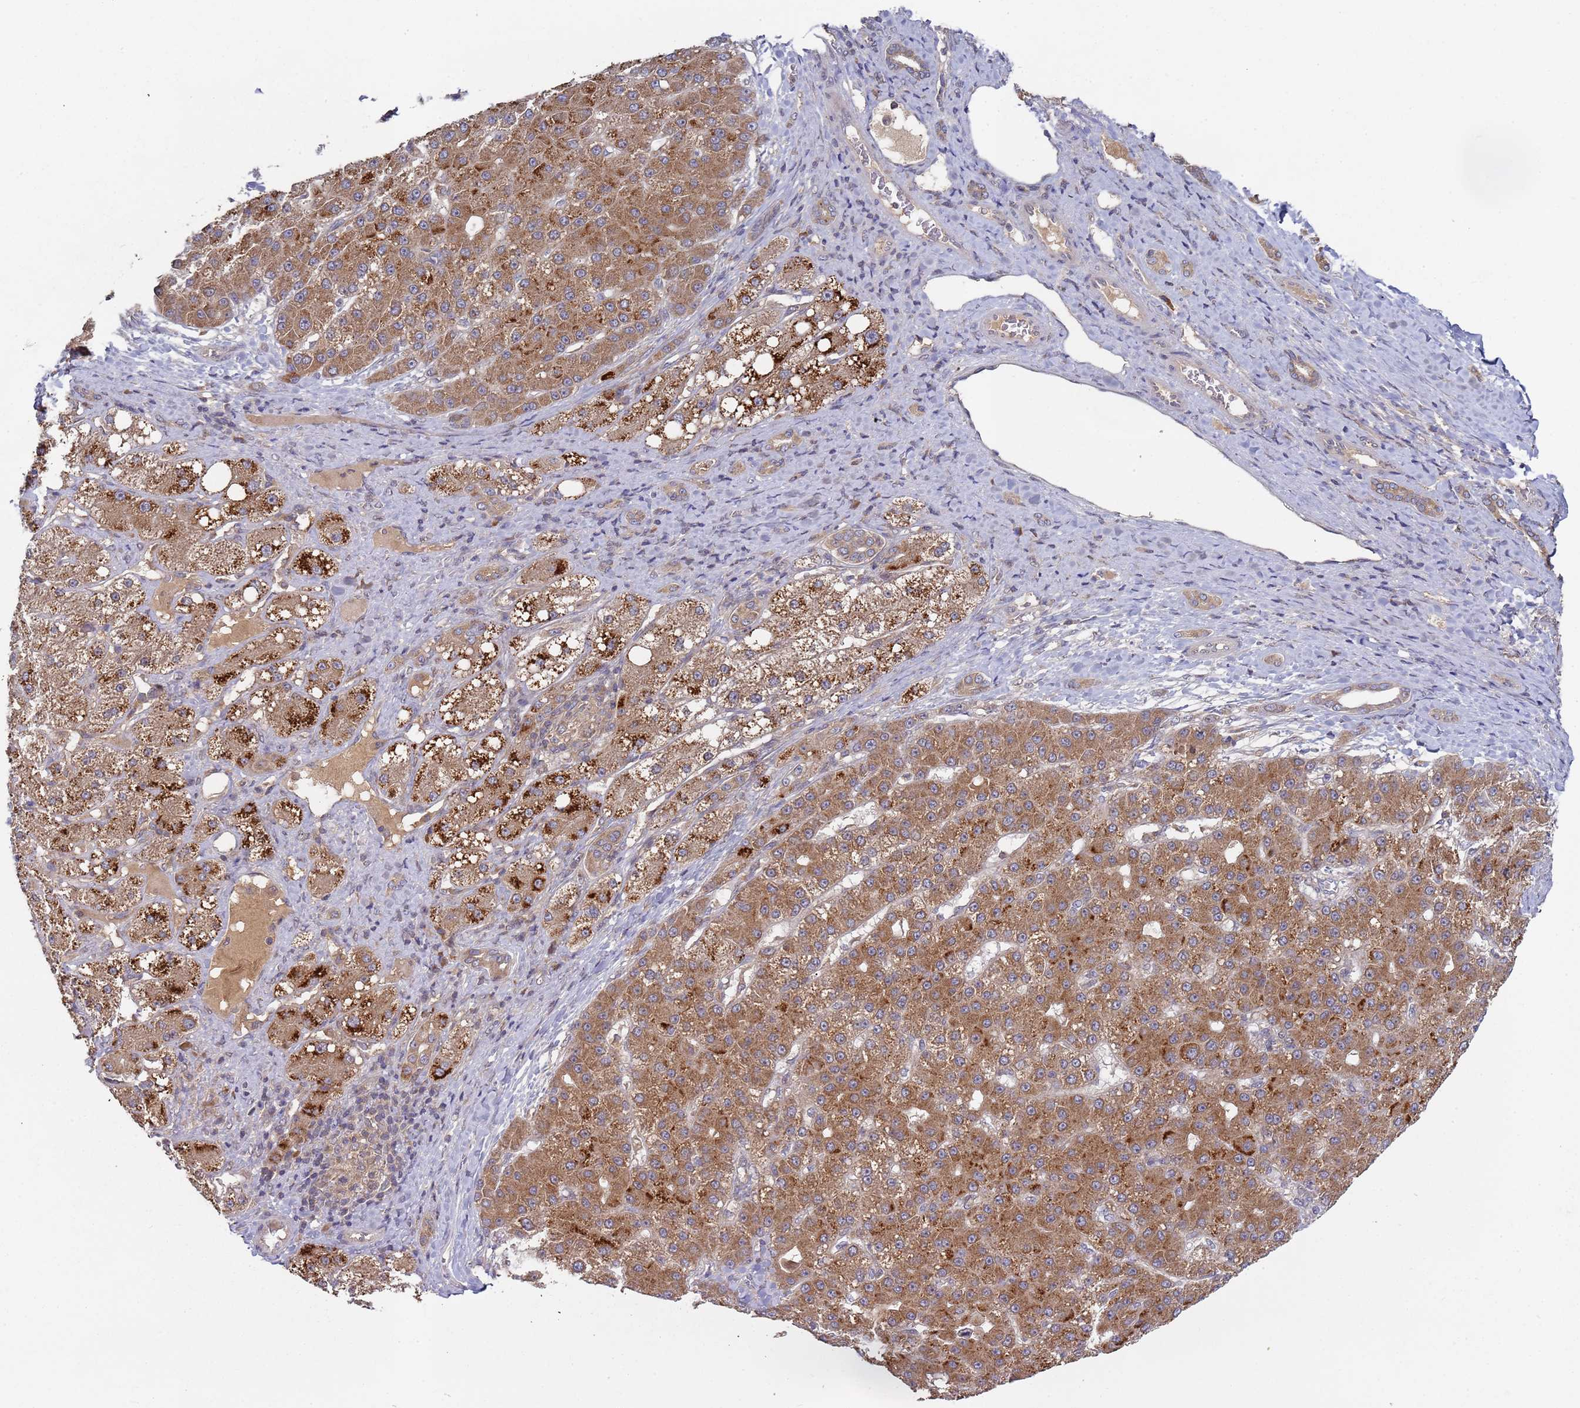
{"staining": {"intensity": "strong", "quantity": ">75%", "location": "cytoplasmic/membranous"}, "tissue": "liver cancer", "cell_type": "Tumor cells", "image_type": "cancer", "snomed": [{"axis": "morphology", "description": "Carcinoma, Hepatocellular, NOS"}, {"axis": "topography", "description": "Liver"}], "caption": "About >75% of tumor cells in human liver cancer show strong cytoplasmic/membranous protein positivity as visualized by brown immunohistochemical staining.", "gene": "OR5A2", "patient": {"sex": "male", "age": 67}}